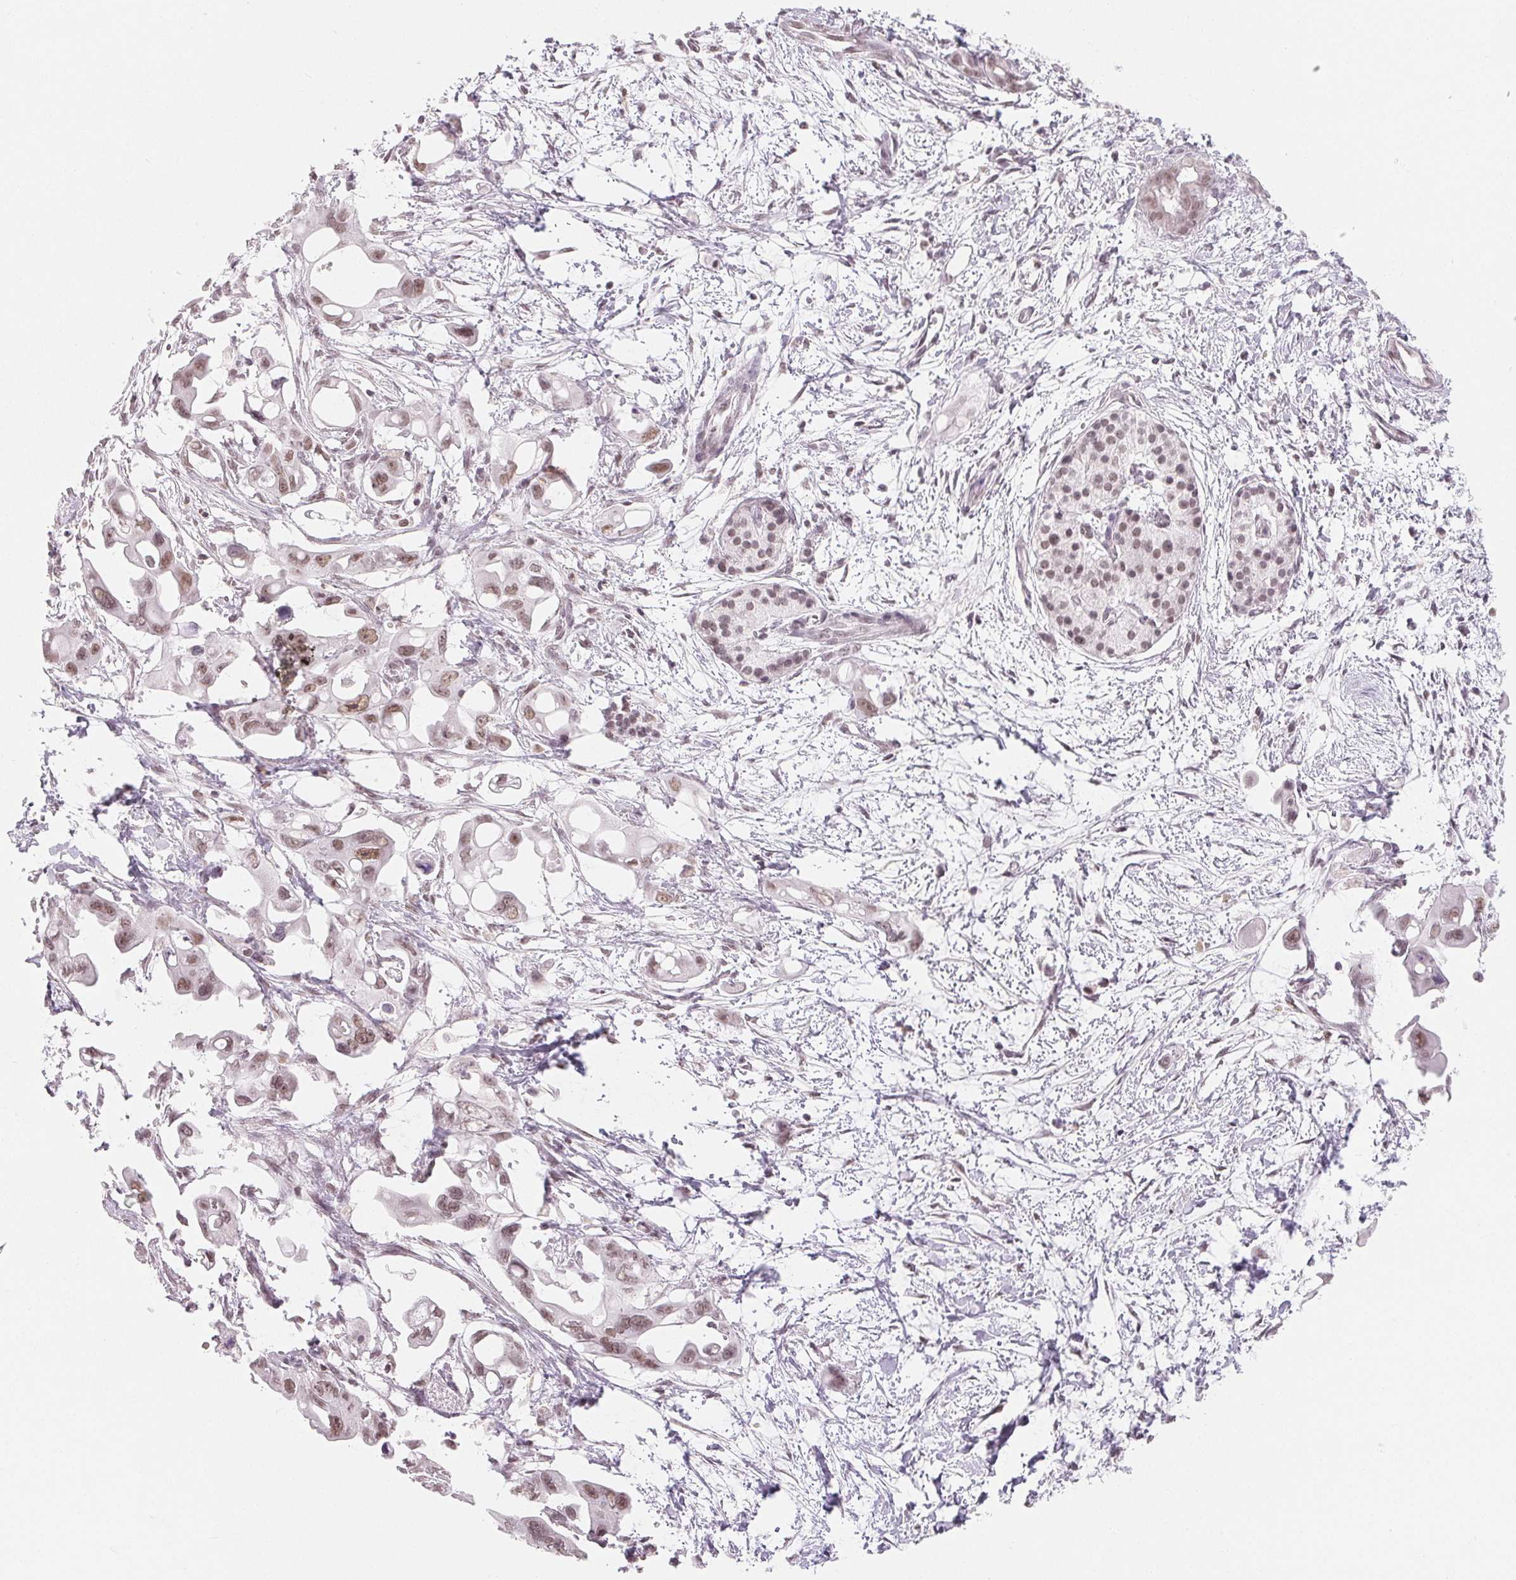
{"staining": {"intensity": "moderate", "quantity": ">75%", "location": "nuclear"}, "tissue": "pancreatic cancer", "cell_type": "Tumor cells", "image_type": "cancer", "snomed": [{"axis": "morphology", "description": "Adenocarcinoma, NOS"}, {"axis": "topography", "description": "Pancreas"}], "caption": "Brown immunohistochemical staining in human pancreatic cancer demonstrates moderate nuclear expression in approximately >75% of tumor cells. The staining was performed using DAB (3,3'-diaminobenzidine) to visualize the protein expression in brown, while the nuclei were stained in blue with hematoxylin (Magnification: 20x).", "gene": "NXF3", "patient": {"sex": "male", "age": 61}}